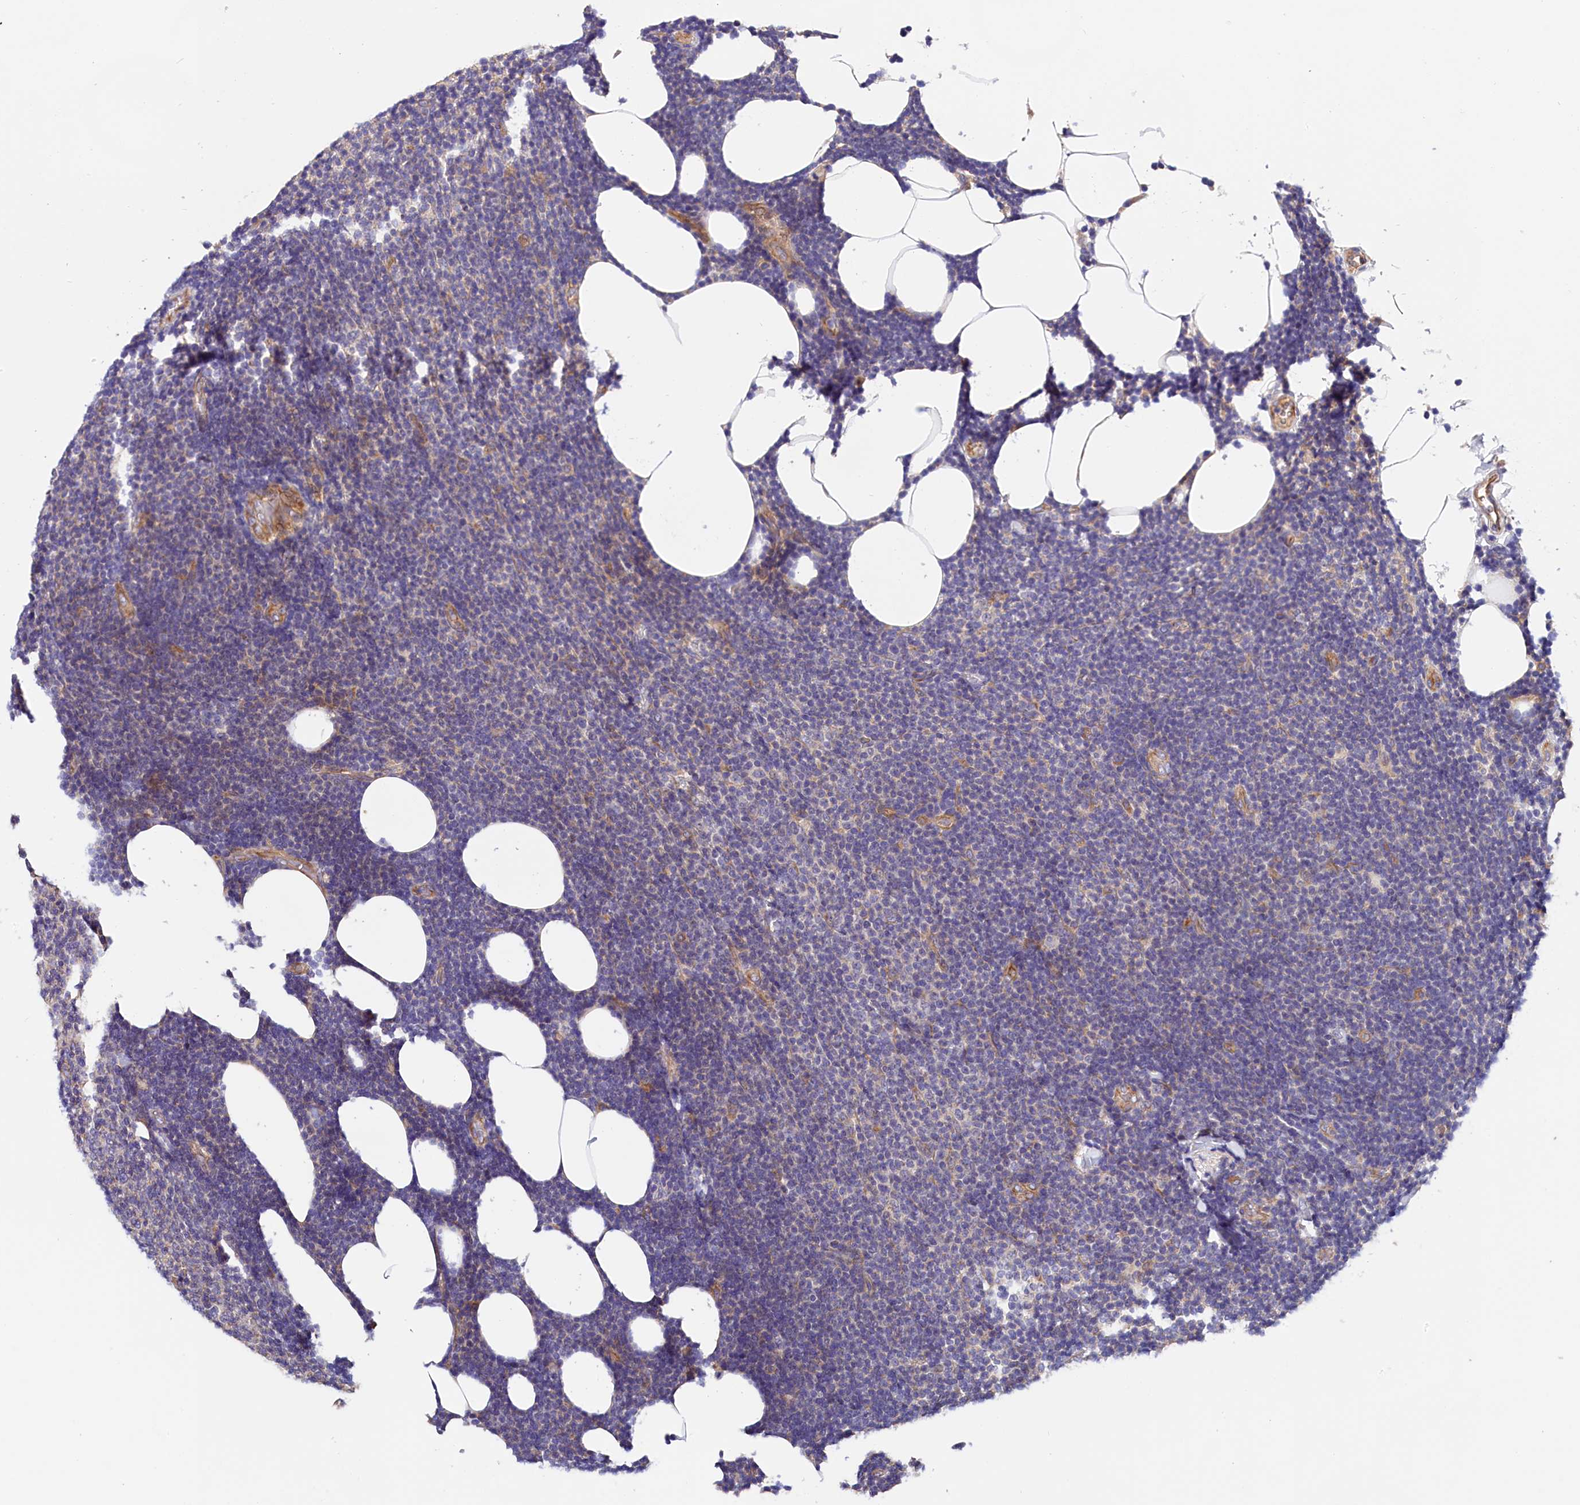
{"staining": {"intensity": "negative", "quantity": "none", "location": "none"}, "tissue": "lymphoma", "cell_type": "Tumor cells", "image_type": "cancer", "snomed": [{"axis": "morphology", "description": "Malignant lymphoma, non-Hodgkin's type, Low grade"}, {"axis": "topography", "description": "Lymph node"}], "caption": "The histopathology image demonstrates no significant staining in tumor cells of lymphoma. The staining was performed using DAB (3,3'-diaminobenzidine) to visualize the protein expression in brown, while the nuclei were stained in blue with hematoxylin (Magnification: 20x).", "gene": "SPG11", "patient": {"sex": "male", "age": 66}}